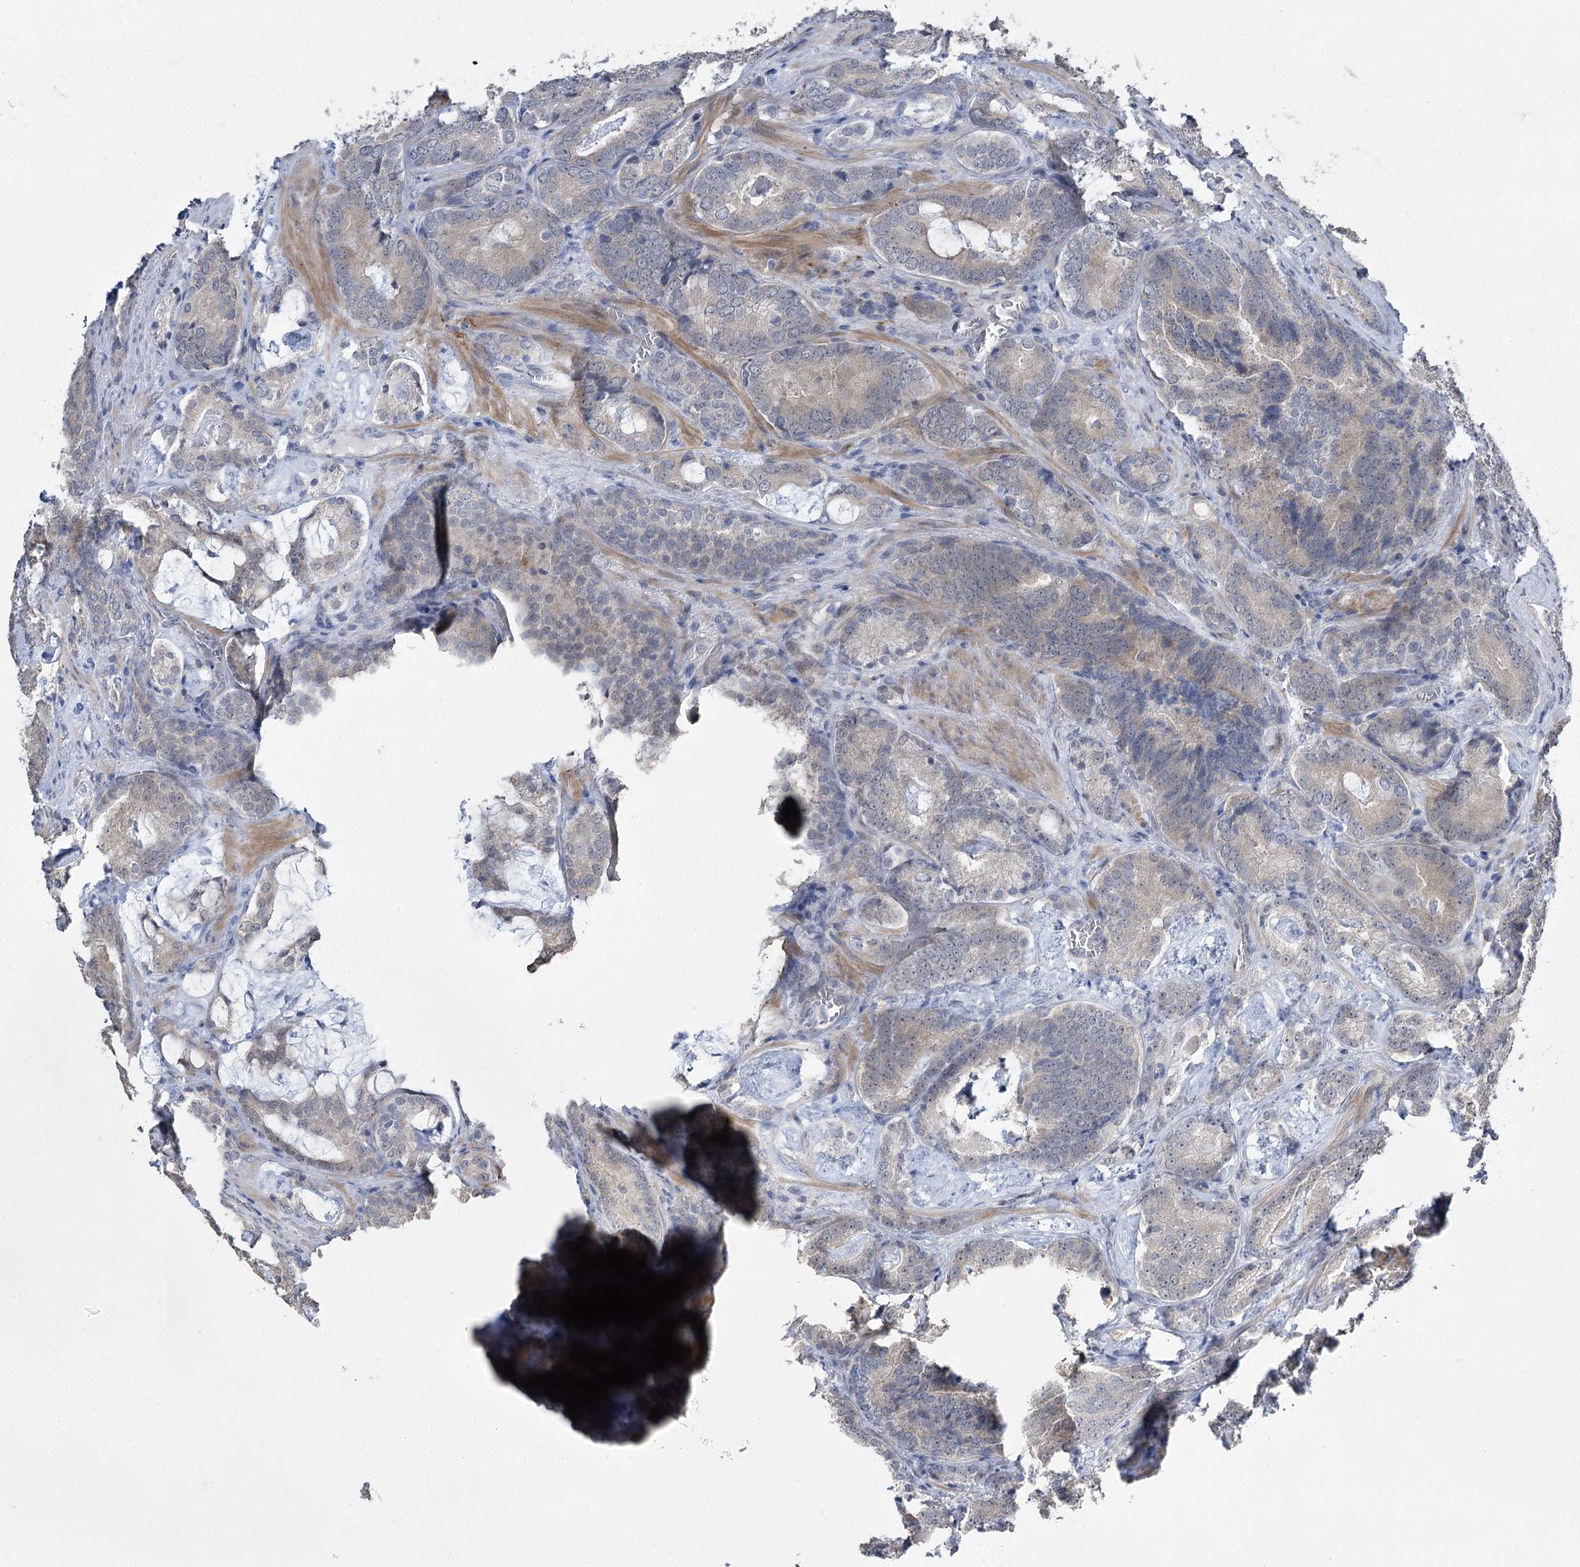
{"staining": {"intensity": "weak", "quantity": "<25%", "location": "cytoplasmic/membranous"}, "tissue": "prostate cancer", "cell_type": "Tumor cells", "image_type": "cancer", "snomed": [{"axis": "morphology", "description": "Adenocarcinoma, Low grade"}, {"axis": "topography", "description": "Prostate"}], "caption": "Immunohistochemical staining of human prostate cancer reveals no significant staining in tumor cells.", "gene": "PHYHIPL", "patient": {"sex": "male", "age": 60}}